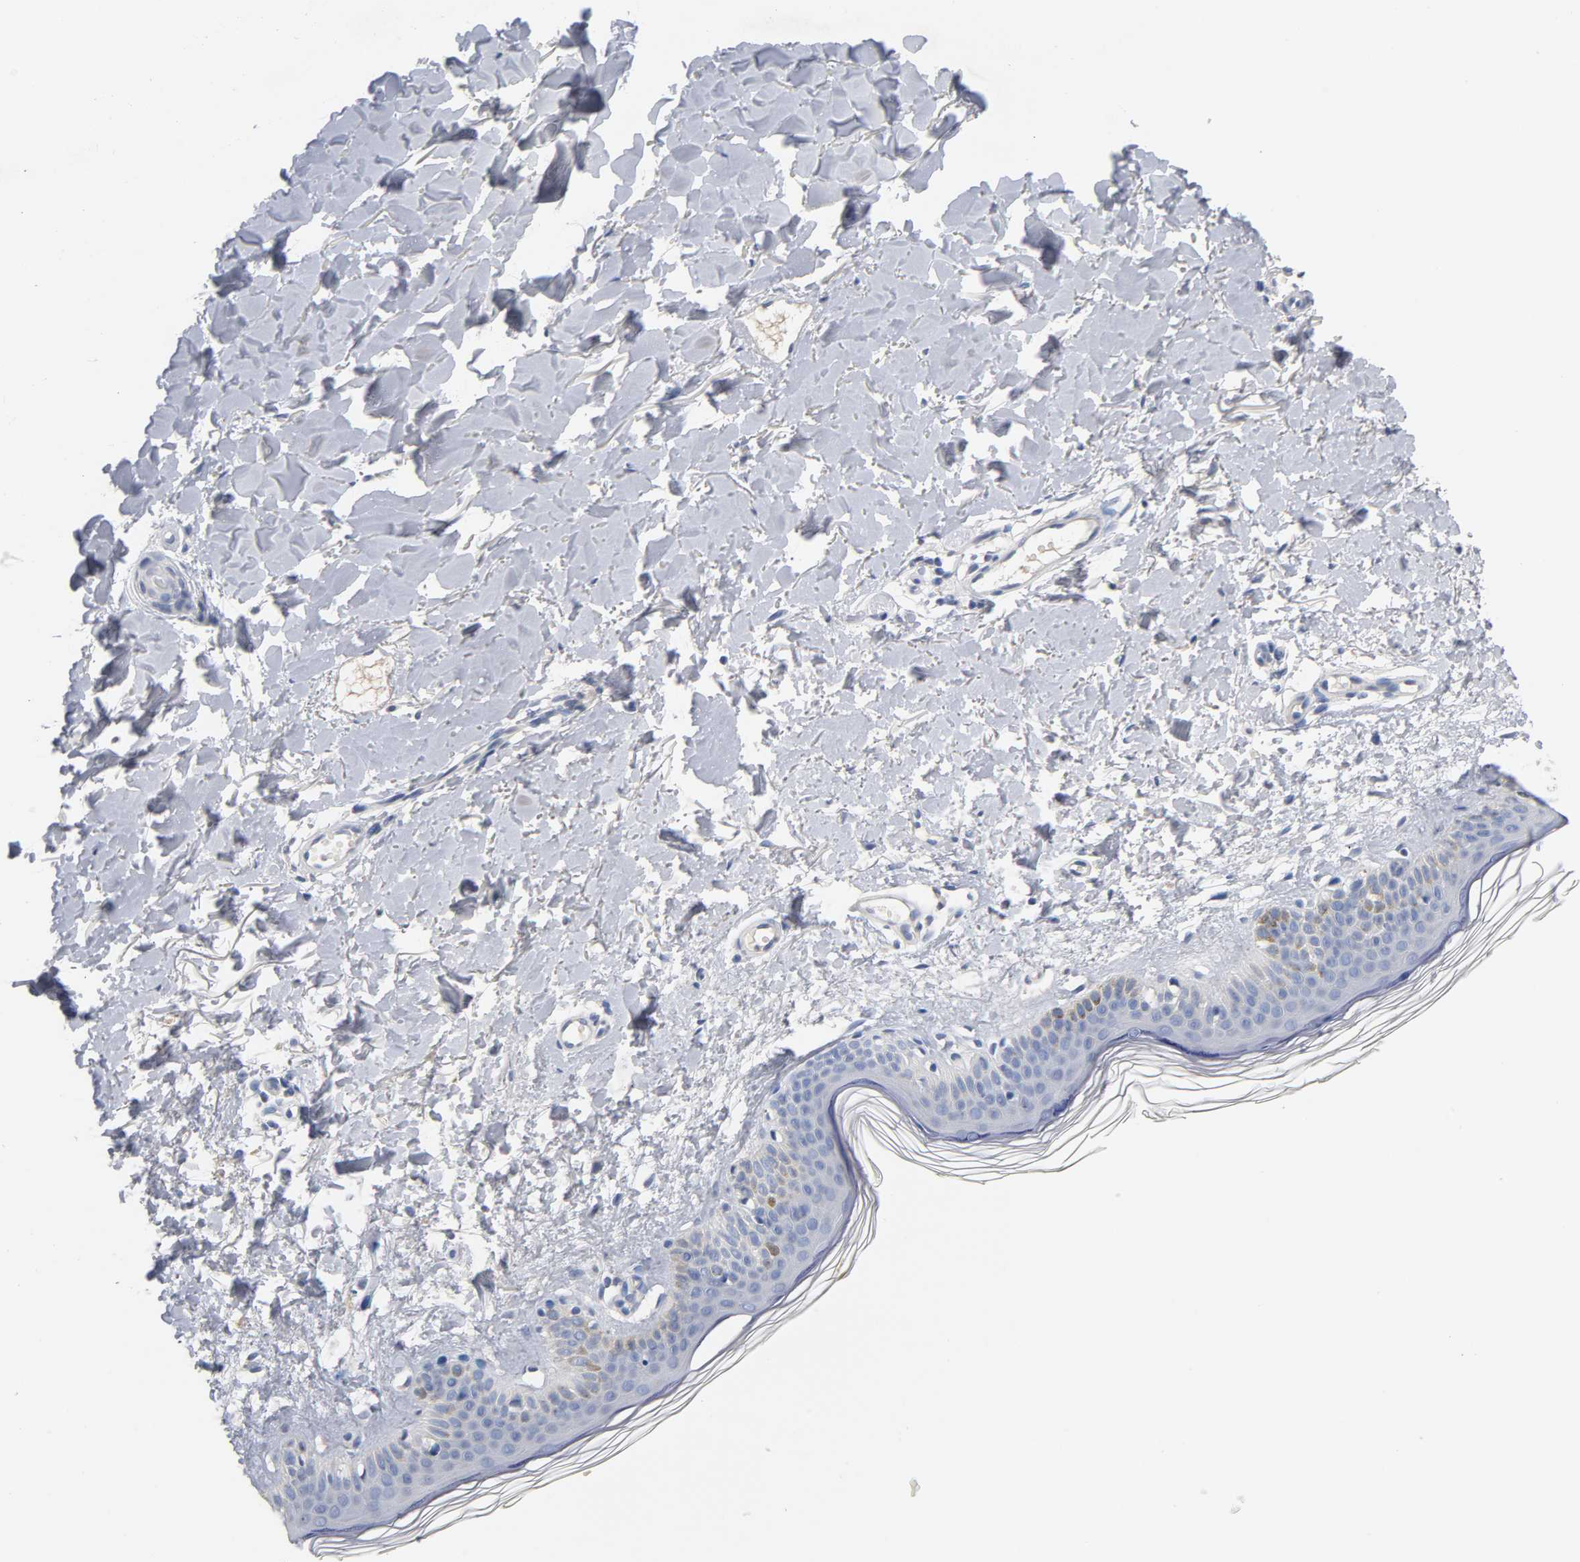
{"staining": {"intensity": "negative", "quantity": "none", "location": "none"}, "tissue": "skin", "cell_type": "Fibroblasts", "image_type": "normal", "snomed": [{"axis": "morphology", "description": "Normal tissue, NOS"}, {"axis": "topography", "description": "Skin"}], "caption": "The micrograph reveals no staining of fibroblasts in benign skin. (Stains: DAB immunohistochemistry (IHC) with hematoxylin counter stain, Microscopy: brightfield microscopy at high magnification).", "gene": "ZCCHC13", "patient": {"sex": "female", "age": 56}}